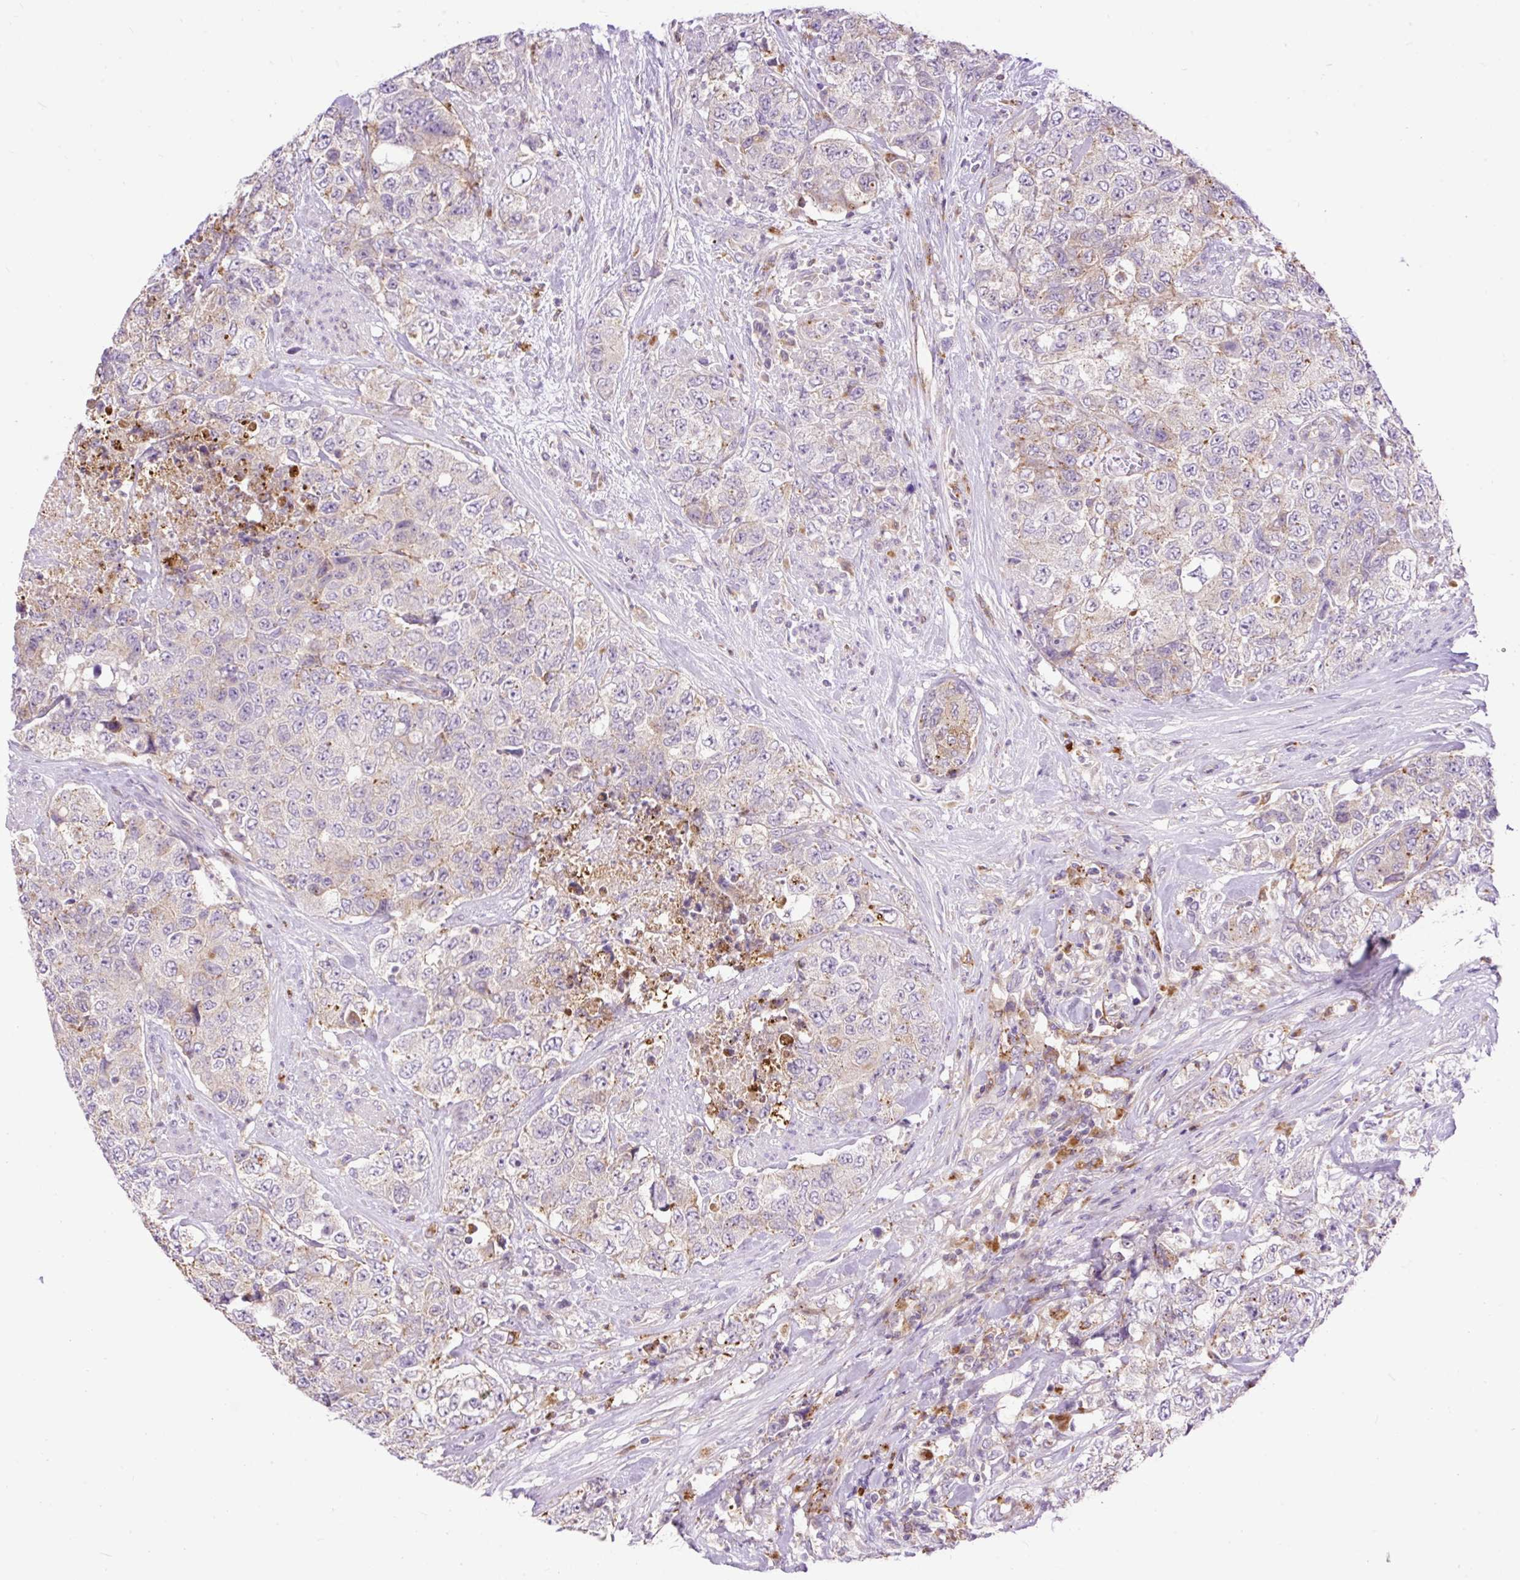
{"staining": {"intensity": "negative", "quantity": "none", "location": "none"}, "tissue": "urothelial cancer", "cell_type": "Tumor cells", "image_type": "cancer", "snomed": [{"axis": "morphology", "description": "Urothelial carcinoma, High grade"}, {"axis": "topography", "description": "Urinary bladder"}], "caption": "Immunohistochemical staining of human urothelial cancer demonstrates no significant positivity in tumor cells.", "gene": "HEXB", "patient": {"sex": "female", "age": 78}}